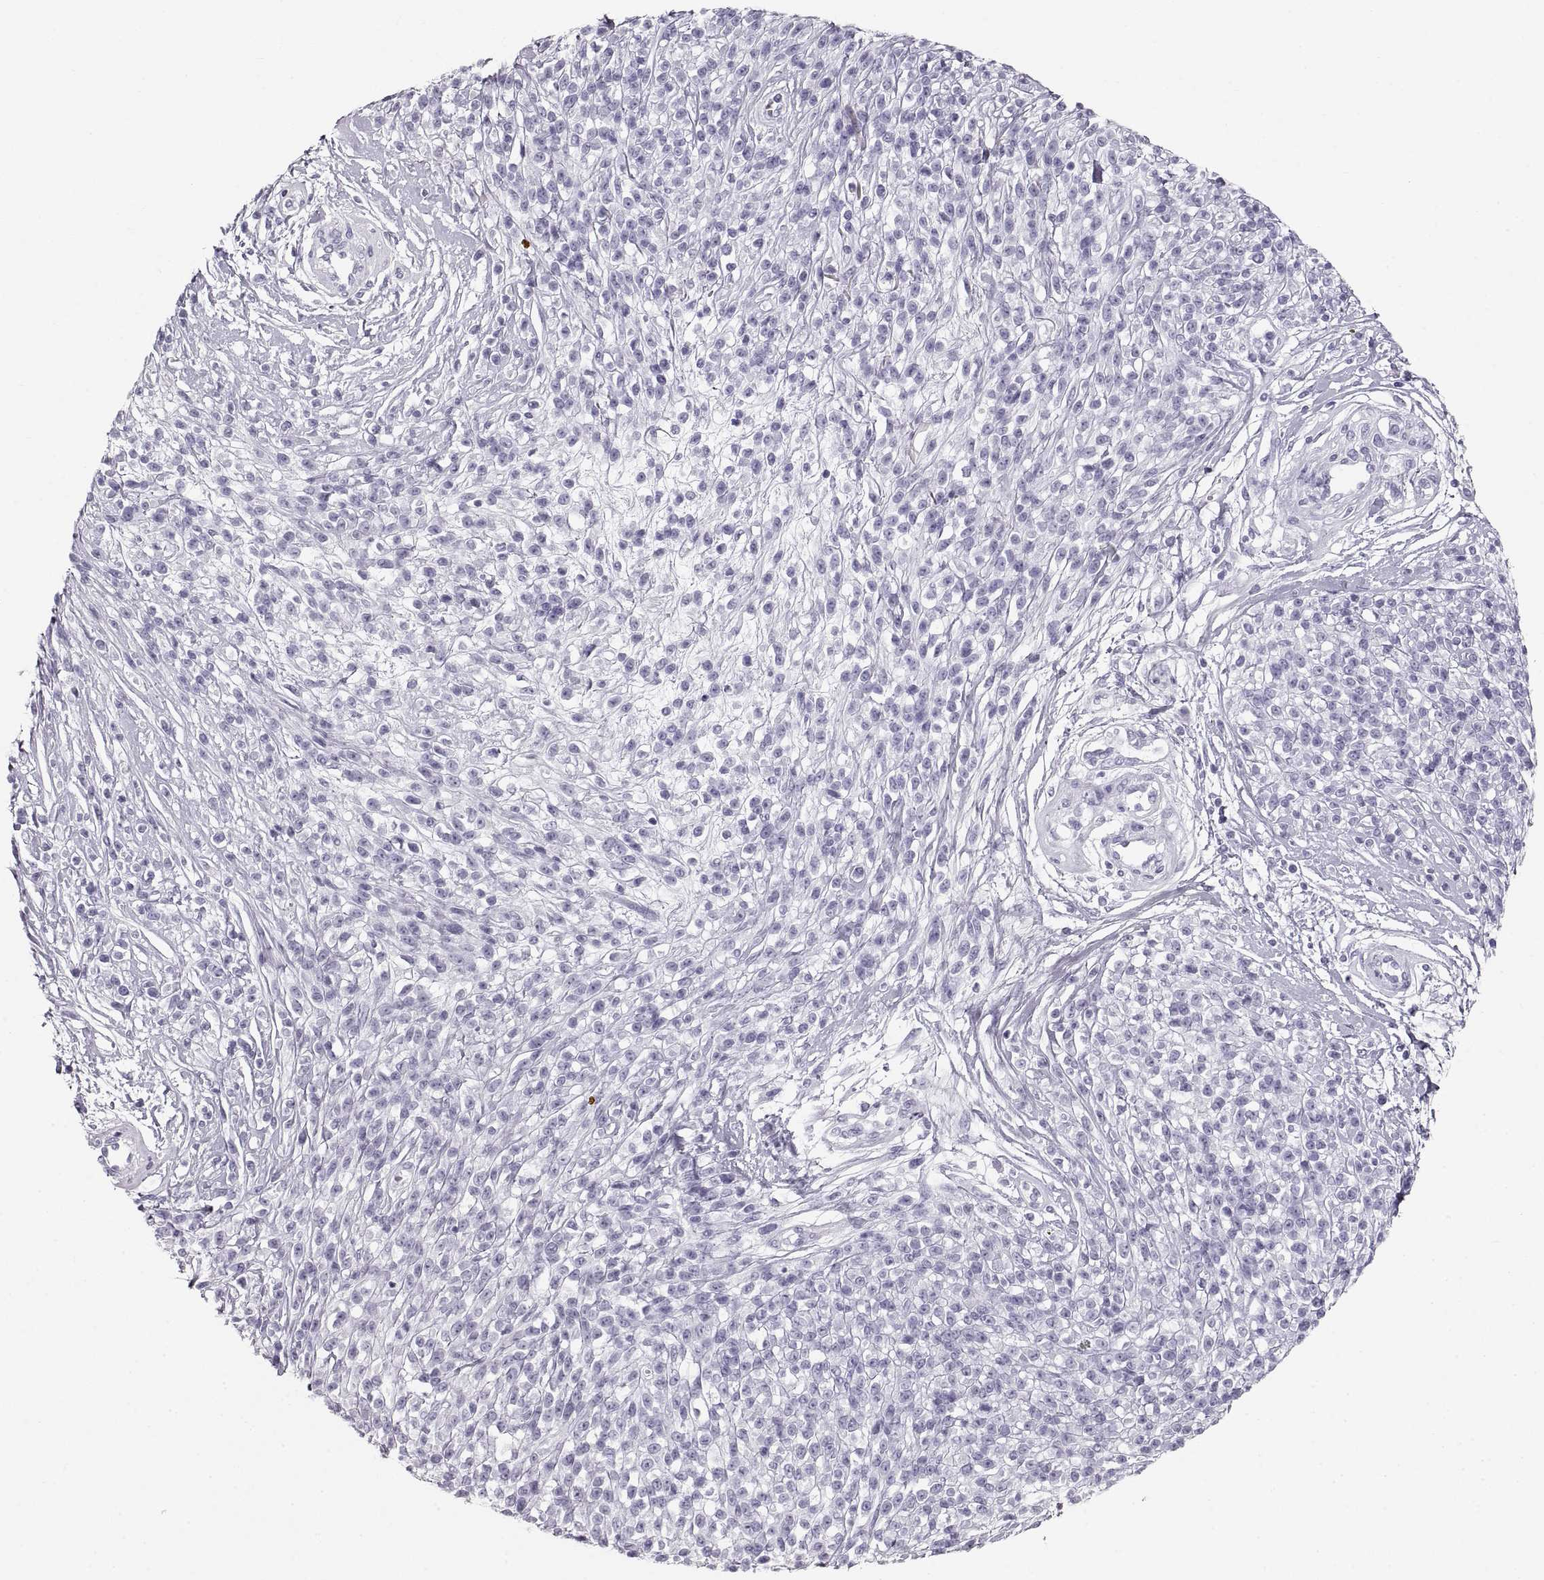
{"staining": {"intensity": "negative", "quantity": "none", "location": "none"}, "tissue": "melanoma", "cell_type": "Tumor cells", "image_type": "cancer", "snomed": [{"axis": "morphology", "description": "Malignant melanoma, NOS"}, {"axis": "topography", "description": "Skin"}, {"axis": "topography", "description": "Skin of trunk"}], "caption": "The micrograph reveals no significant positivity in tumor cells of melanoma. (DAB IHC, high magnification).", "gene": "CRYAA", "patient": {"sex": "male", "age": 74}}